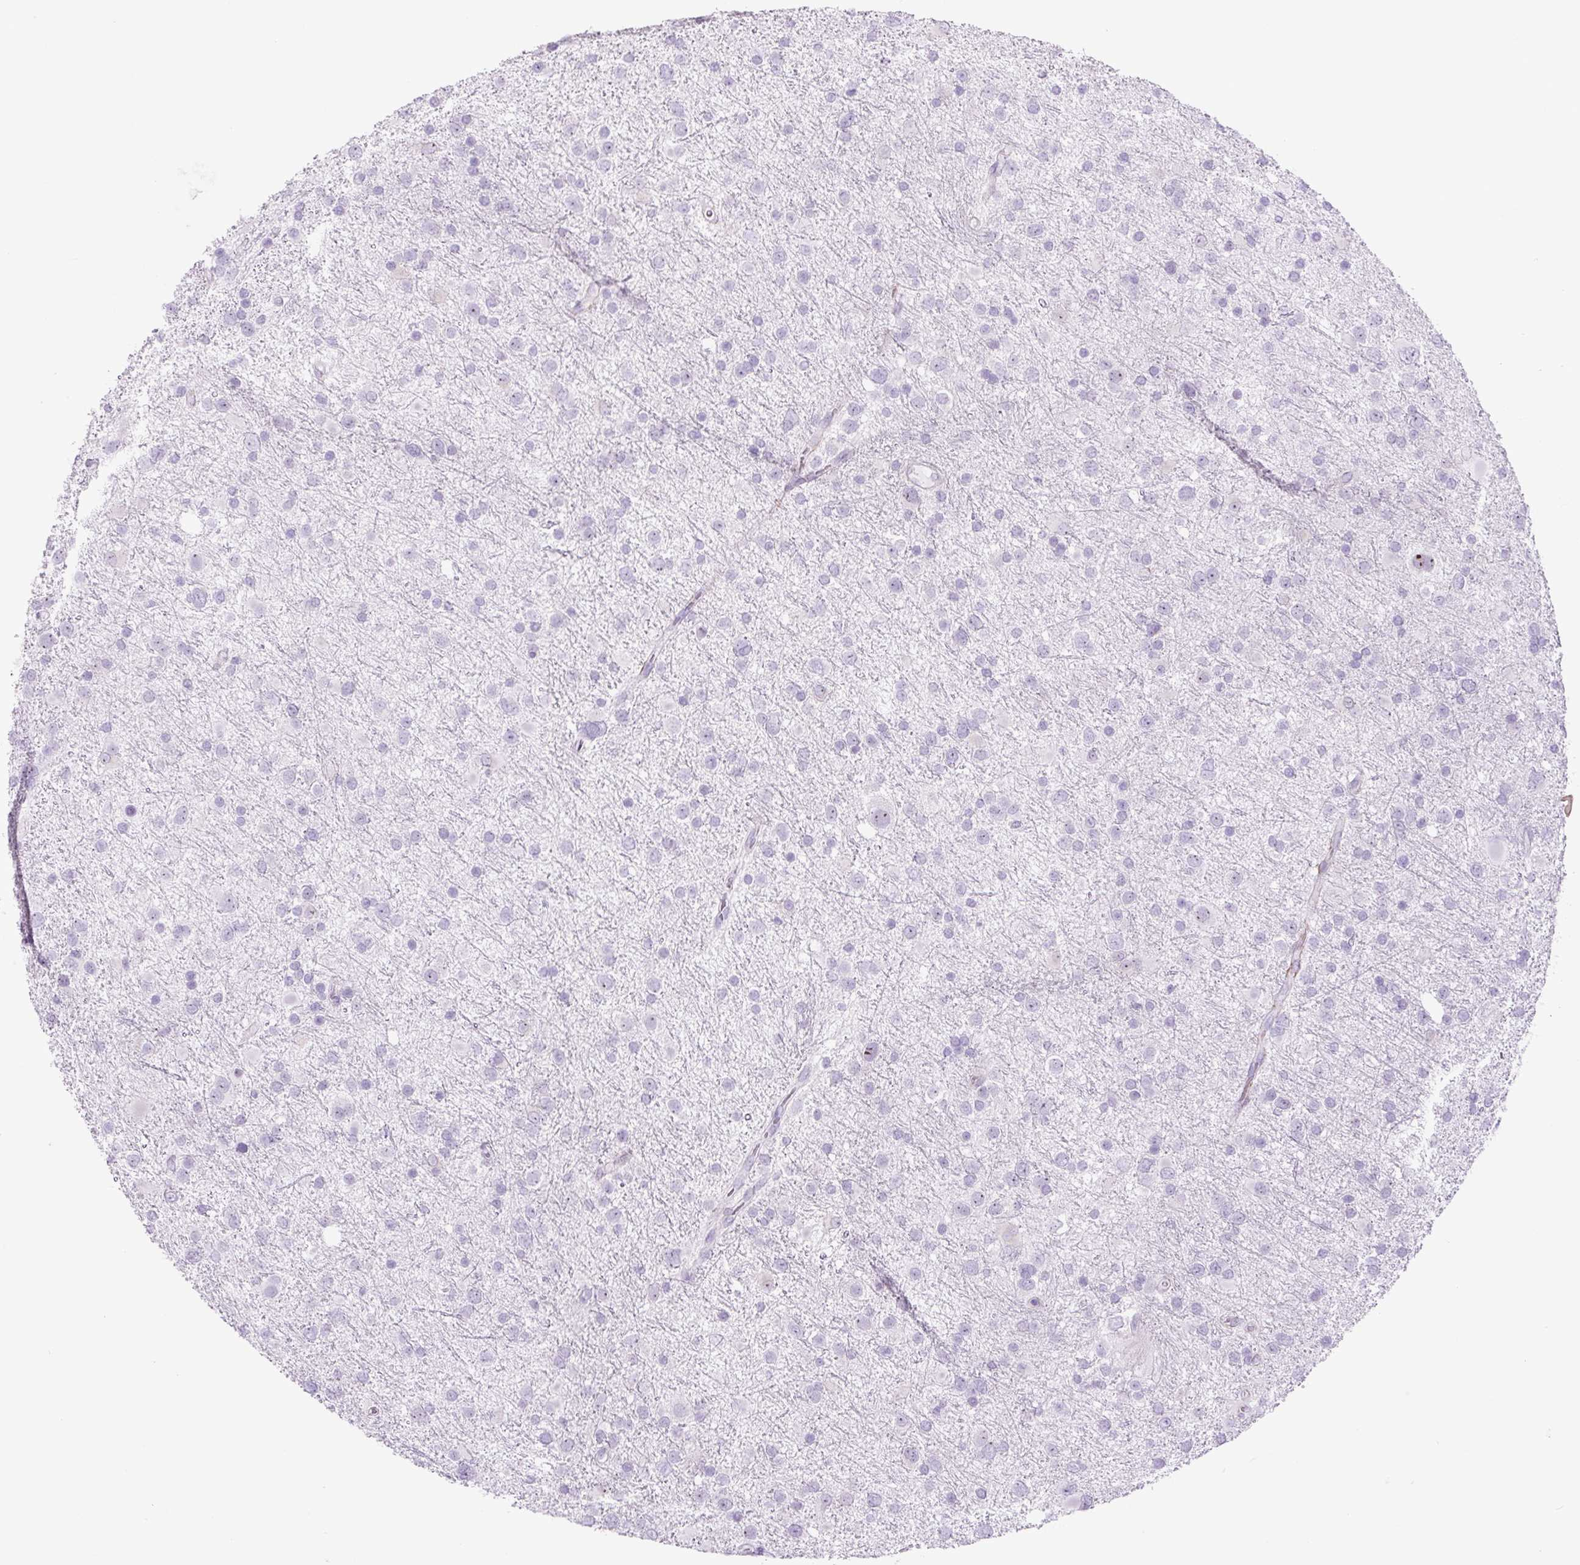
{"staining": {"intensity": "negative", "quantity": "none", "location": "none"}, "tissue": "glioma", "cell_type": "Tumor cells", "image_type": "cancer", "snomed": [{"axis": "morphology", "description": "Glioma, malignant, Low grade"}, {"axis": "topography", "description": "Brain"}], "caption": "Human low-grade glioma (malignant) stained for a protein using immunohistochemistry (IHC) demonstrates no staining in tumor cells.", "gene": "RRS1", "patient": {"sex": "female", "age": 32}}